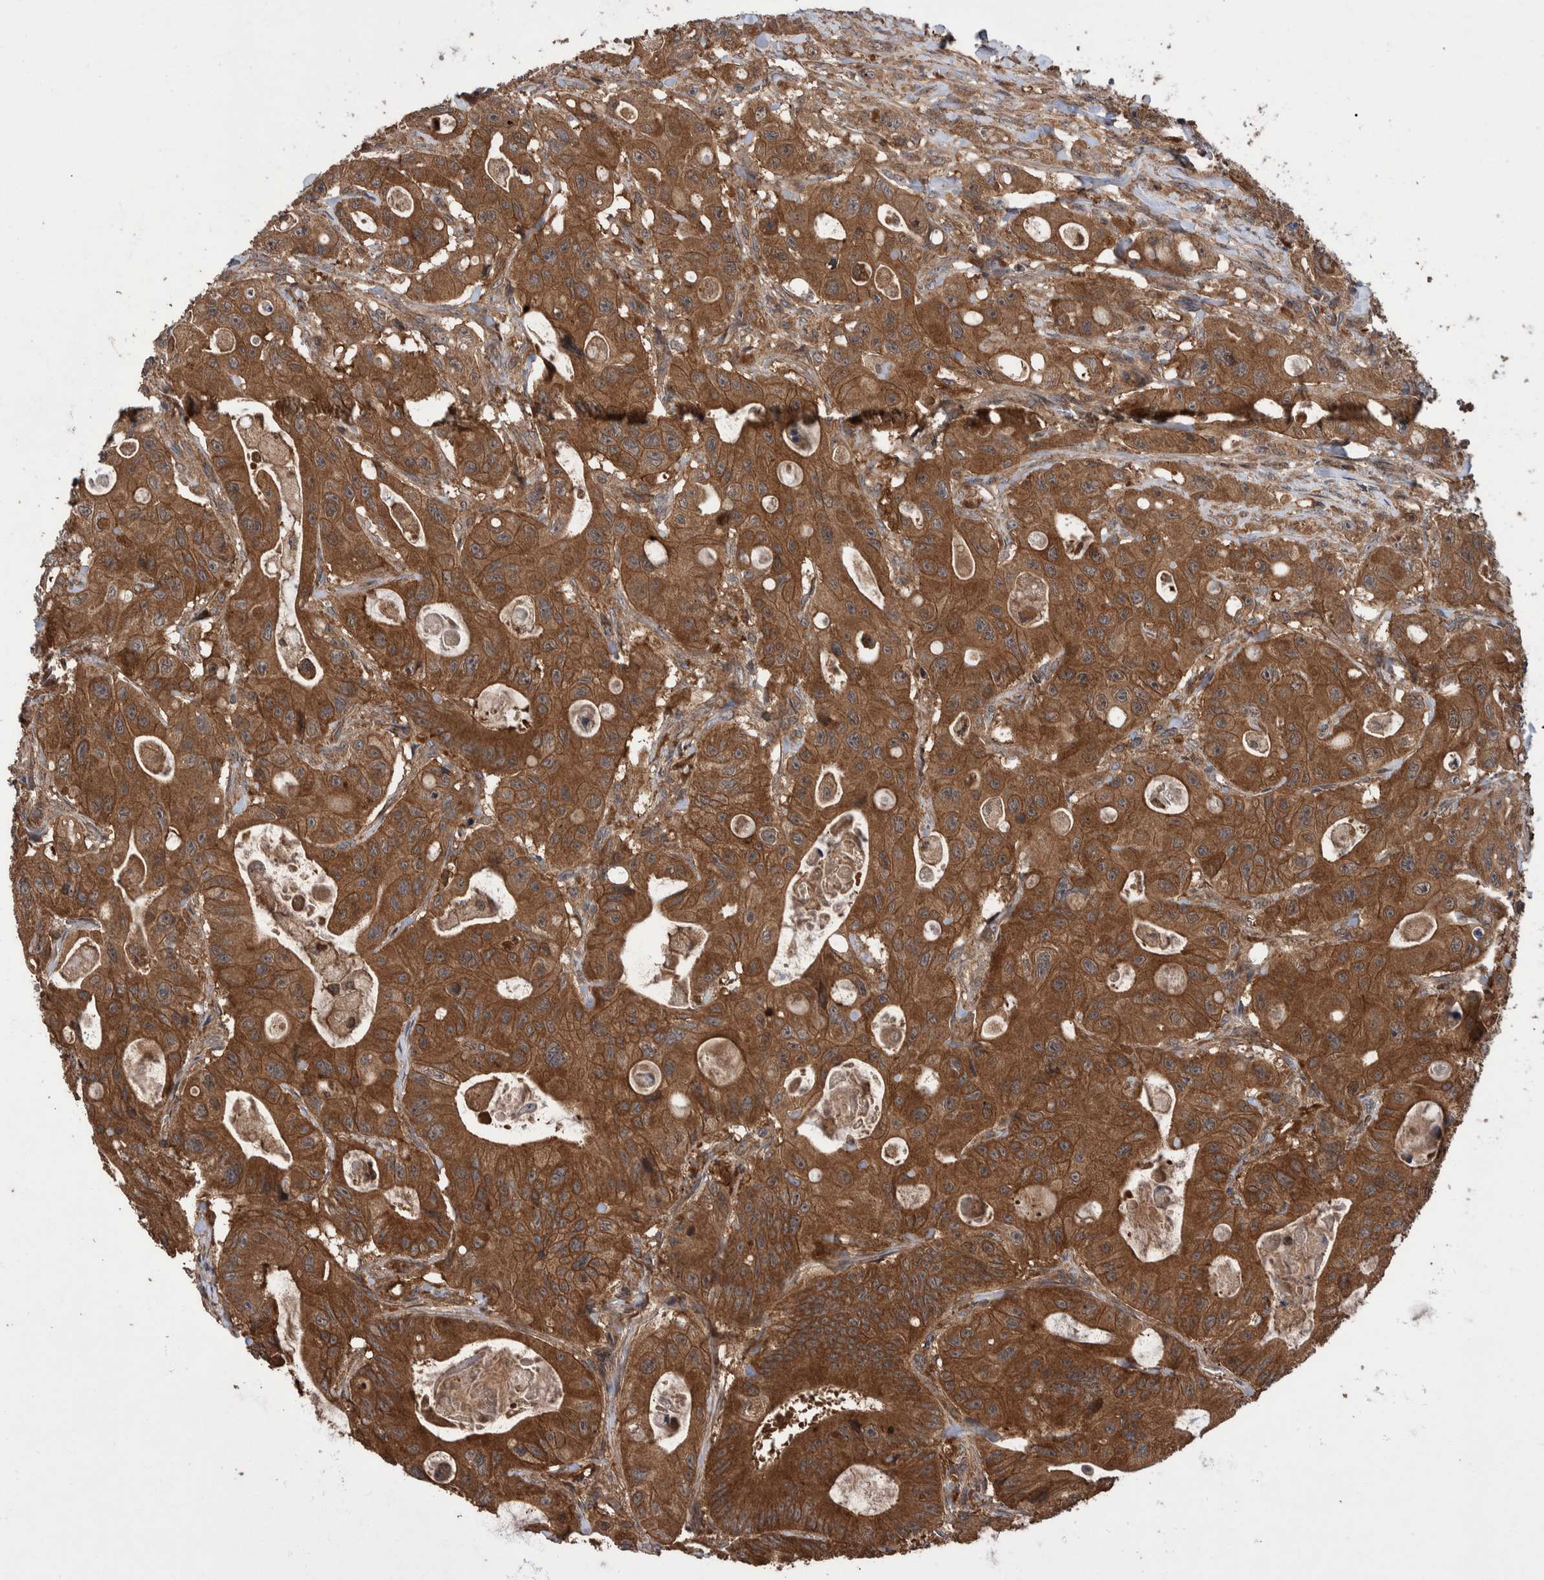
{"staining": {"intensity": "strong", "quantity": ">75%", "location": "cytoplasmic/membranous"}, "tissue": "colorectal cancer", "cell_type": "Tumor cells", "image_type": "cancer", "snomed": [{"axis": "morphology", "description": "Adenocarcinoma, NOS"}, {"axis": "topography", "description": "Colon"}], "caption": "Human adenocarcinoma (colorectal) stained for a protein (brown) reveals strong cytoplasmic/membranous positive expression in approximately >75% of tumor cells.", "gene": "VBP1", "patient": {"sex": "female", "age": 46}}